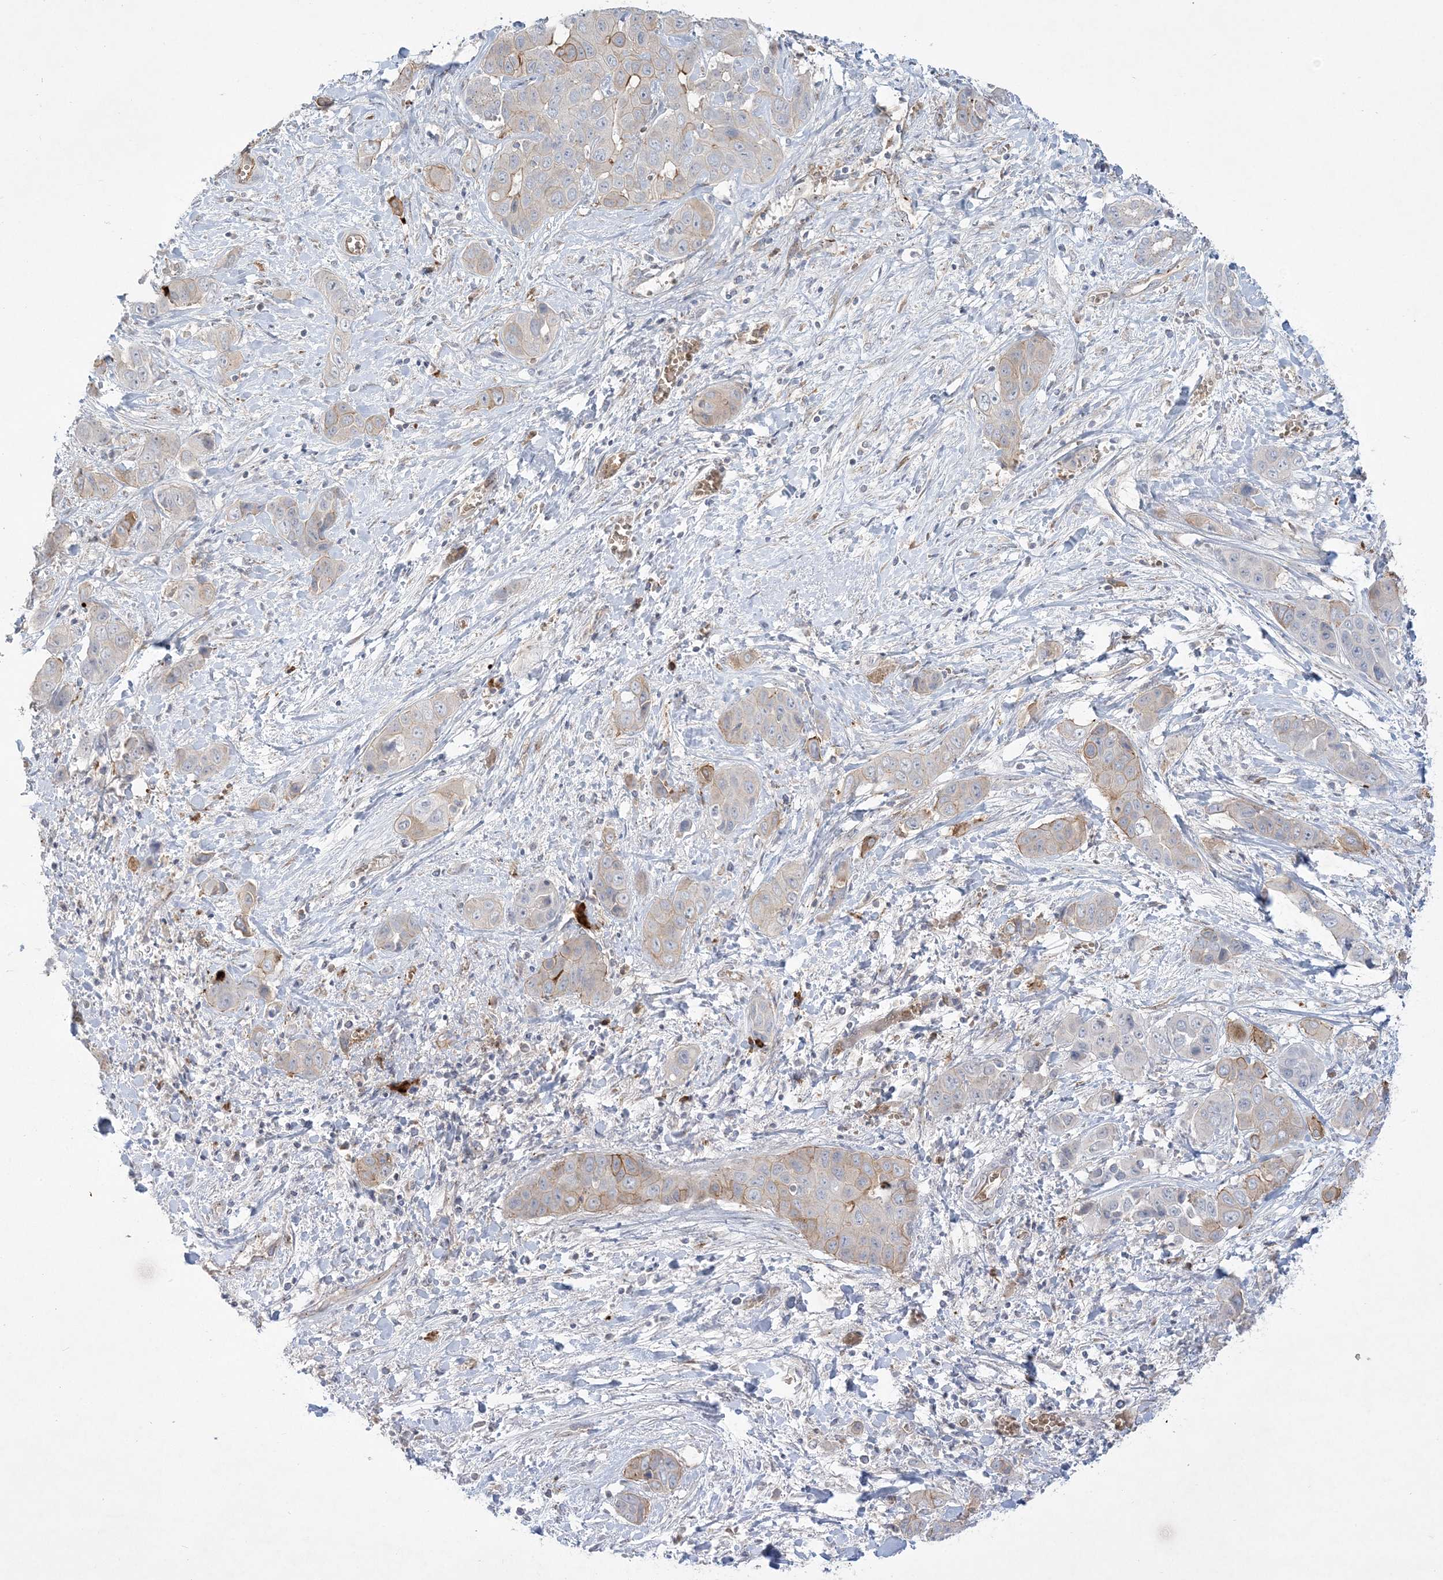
{"staining": {"intensity": "moderate", "quantity": "<25%", "location": "cytoplasmic/membranous"}, "tissue": "liver cancer", "cell_type": "Tumor cells", "image_type": "cancer", "snomed": [{"axis": "morphology", "description": "Cholangiocarcinoma"}, {"axis": "topography", "description": "Liver"}], "caption": "DAB immunohistochemical staining of human liver cancer (cholangiocarcinoma) exhibits moderate cytoplasmic/membranous protein expression in about <25% of tumor cells. Nuclei are stained in blue.", "gene": "ADAMTS12", "patient": {"sex": "female", "age": 52}}